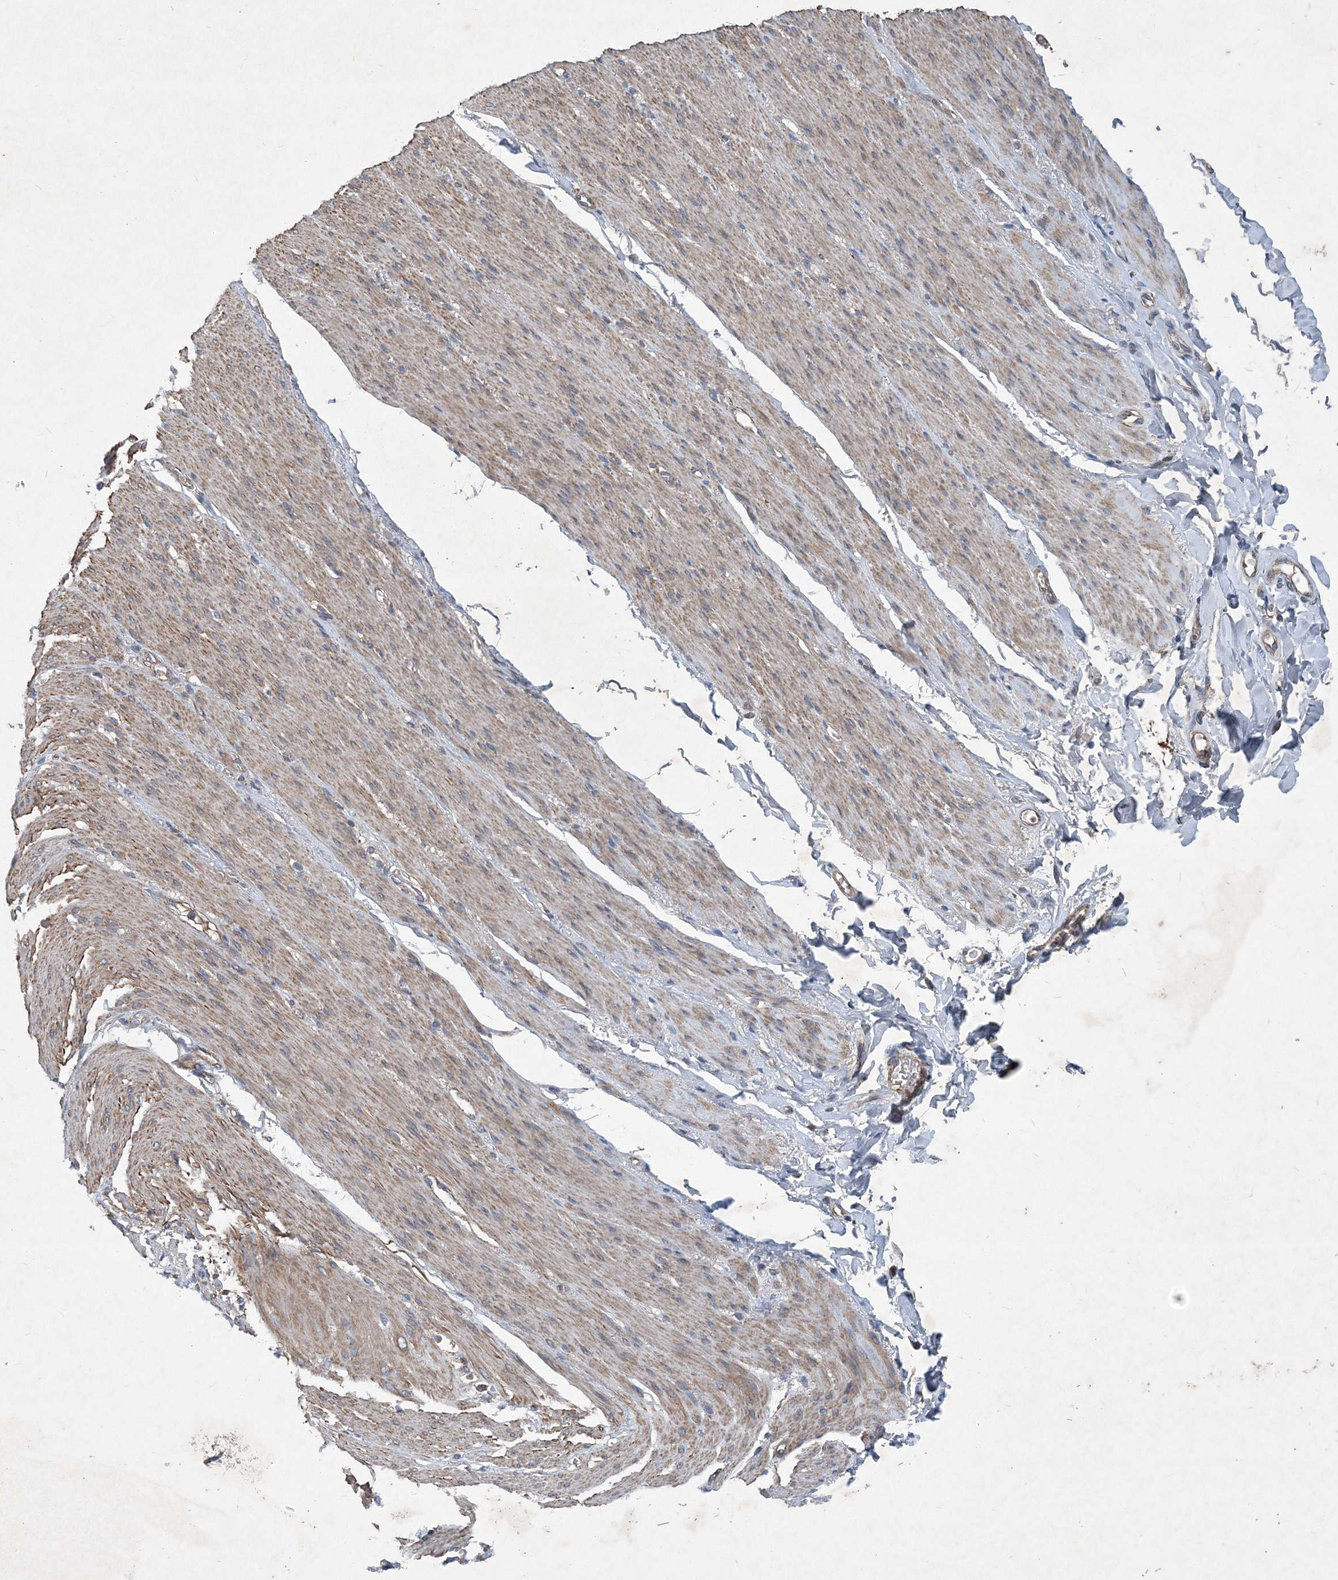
{"staining": {"intensity": "weak", "quantity": "25%-75%", "location": "cytoplasmic/membranous"}, "tissue": "soft tissue", "cell_type": "Chondrocytes", "image_type": "normal", "snomed": [{"axis": "morphology", "description": "Normal tissue, NOS"}, {"axis": "topography", "description": "Colon"}, {"axis": "topography", "description": "Peripheral nerve tissue"}], "caption": "This image exhibits immunohistochemistry (IHC) staining of unremarkable human soft tissue, with low weak cytoplasmic/membranous positivity in approximately 25%-75% of chondrocytes.", "gene": "NDUFA2", "patient": {"sex": "female", "age": 61}}